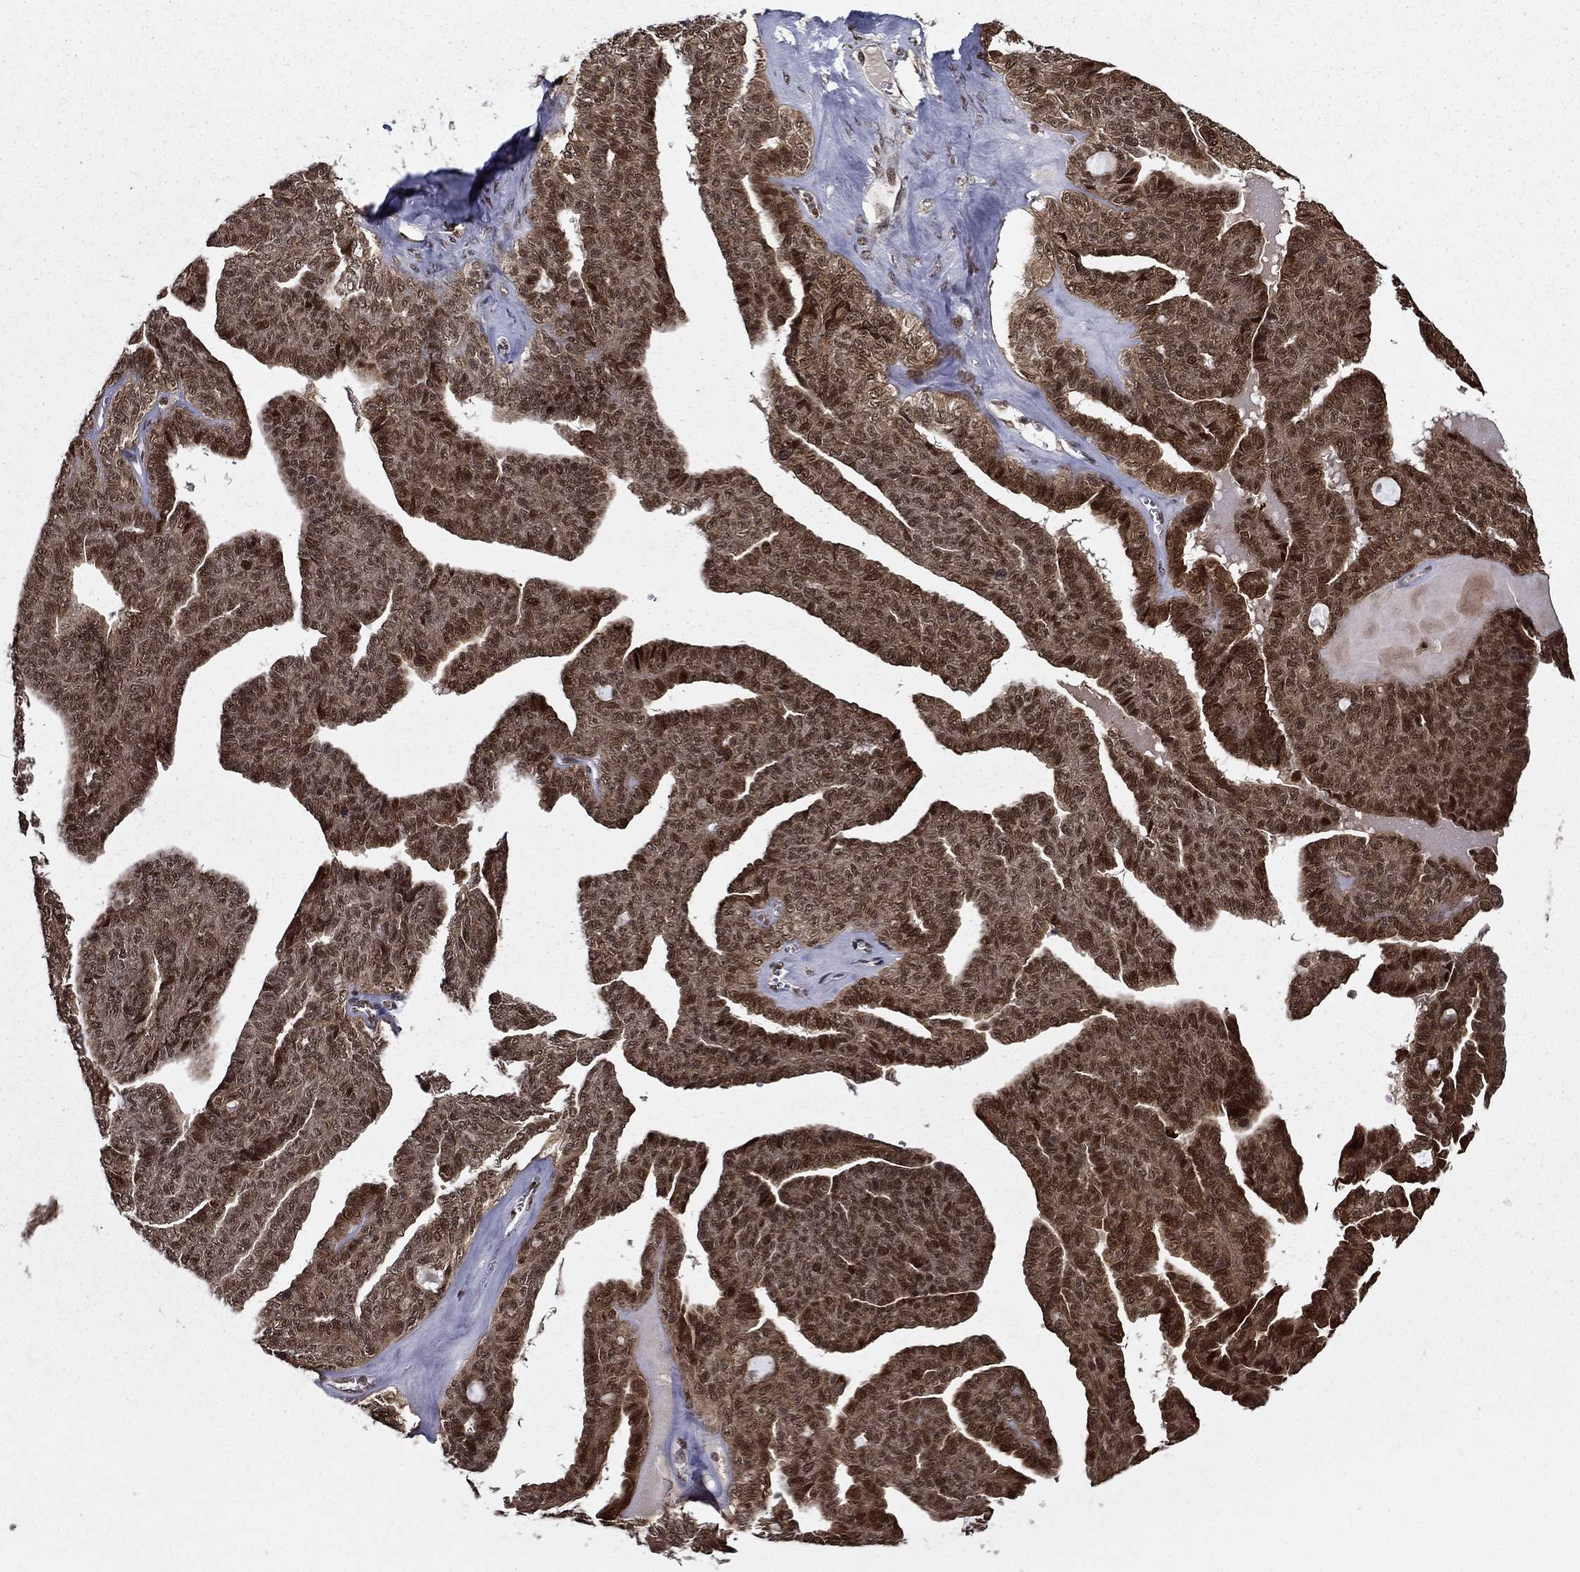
{"staining": {"intensity": "moderate", "quantity": ">75%", "location": "cytoplasmic/membranous,nuclear"}, "tissue": "ovarian cancer", "cell_type": "Tumor cells", "image_type": "cancer", "snomed": [{"axis": "morphology", "description": "Cystadenocarcinoma, serous, NOS"}, {"axis": "topography", "description": "Ovary"}], "caption": "This micrograph displays IHC staining of human ovarian serous cystadenocarcinoma, with medium moderate cytoplasmic/membranous and nuclear staining in about >75% of tumor cells.", "gene": "CDCA7L", "patient": {"sex": "female", "age": 71}}